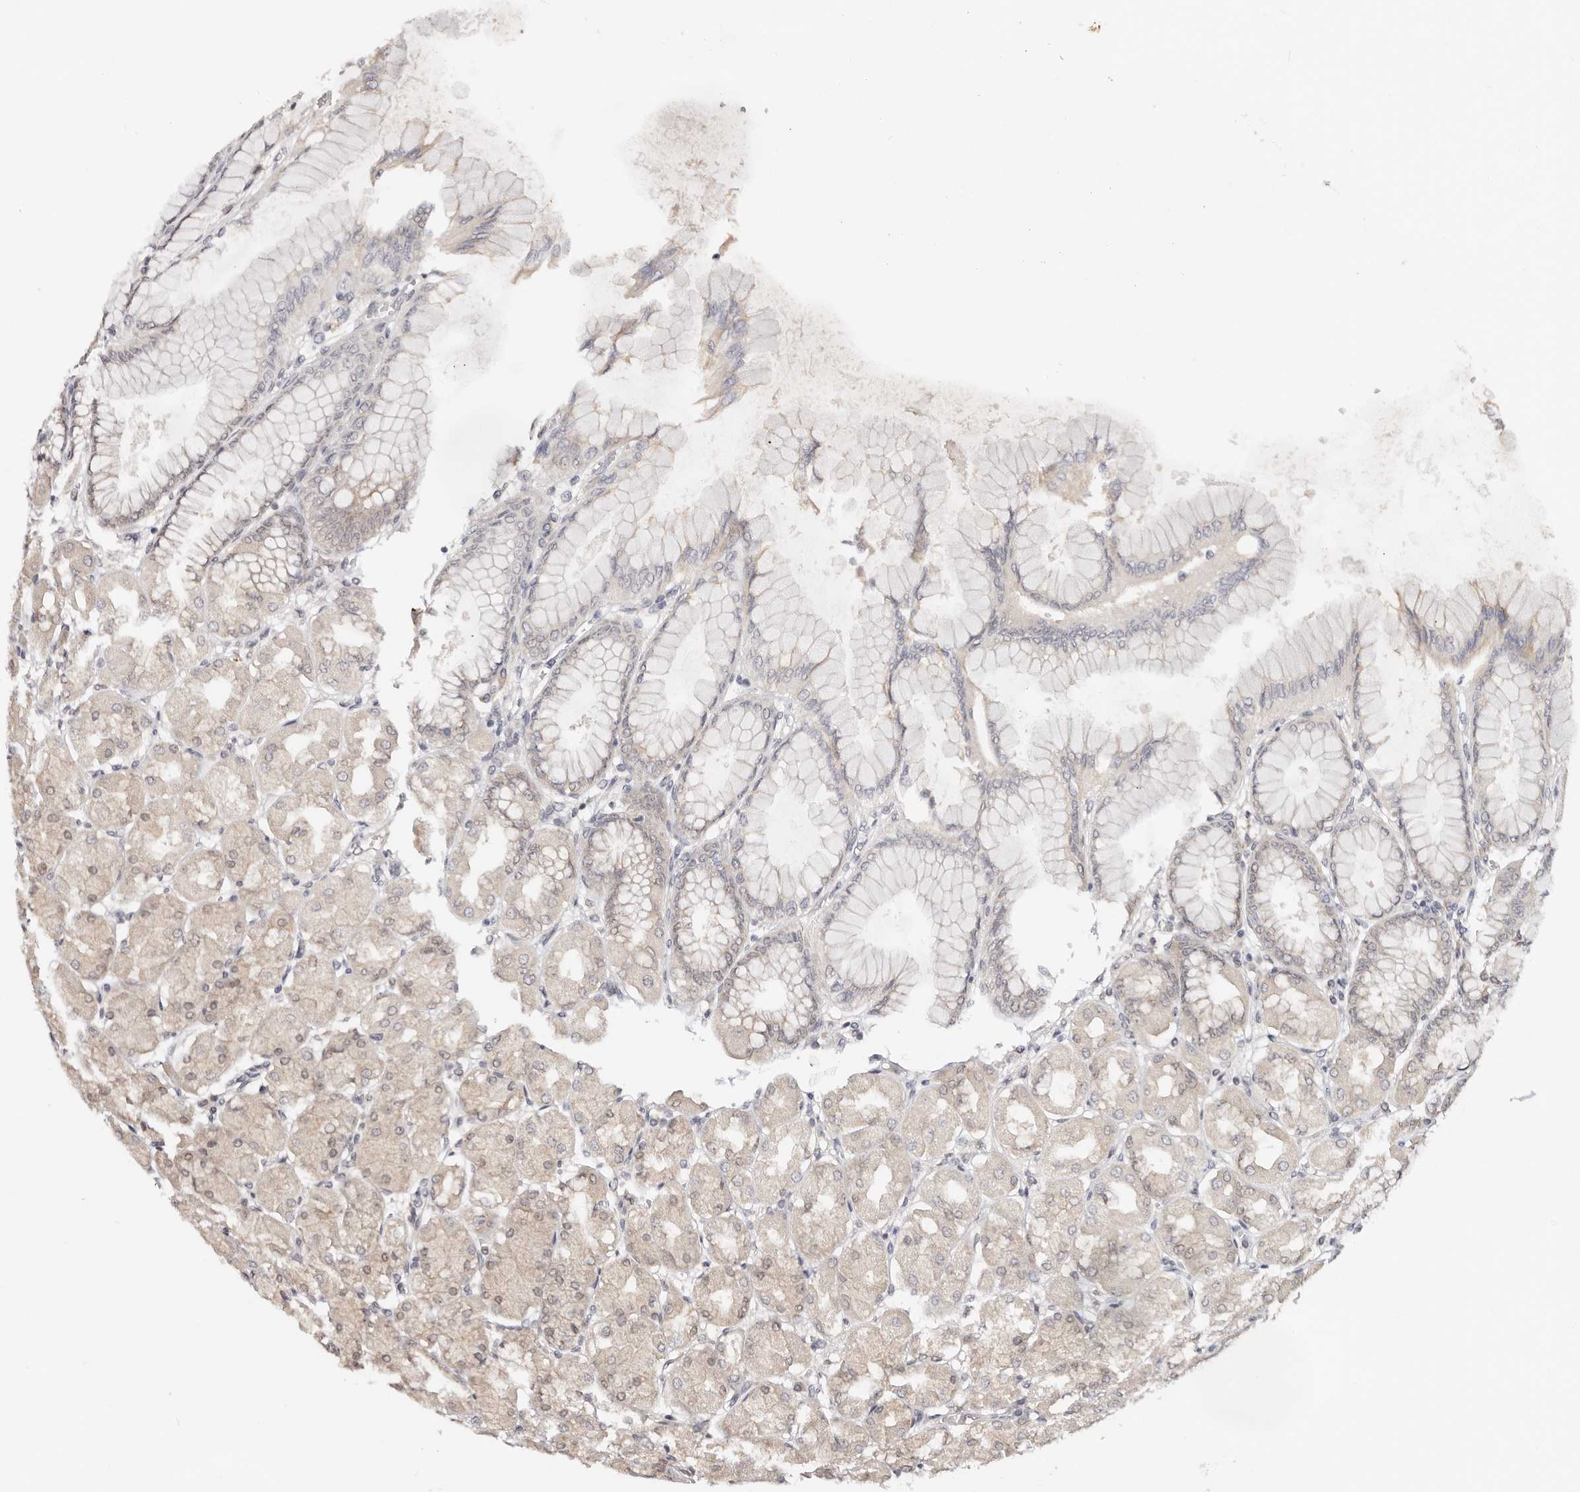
{"staining": {"intensity": "moderate", "quantity": "25%-75%", "location": "cytoplasmic/membranous,nuclear"}, "tissue": "stomach", "cell_type": "Glandular cells", "image_type": "normal", "snomed": [{"axis": "morphology", "description": "Normal tissue, NOS"}, {"axis": "topography", "description": "Stomach, upper"}], "caption": "Immunohistochemistry (DAB (3,3'-diaminobenzidine)) staining of benign stomach displays moderate cytoplasmic/membranous,nuclear protein expression in about 25%-75% of glandular cells.", "gene": "VIPAS39", "patient": {"sex": "female", "age": 56}}